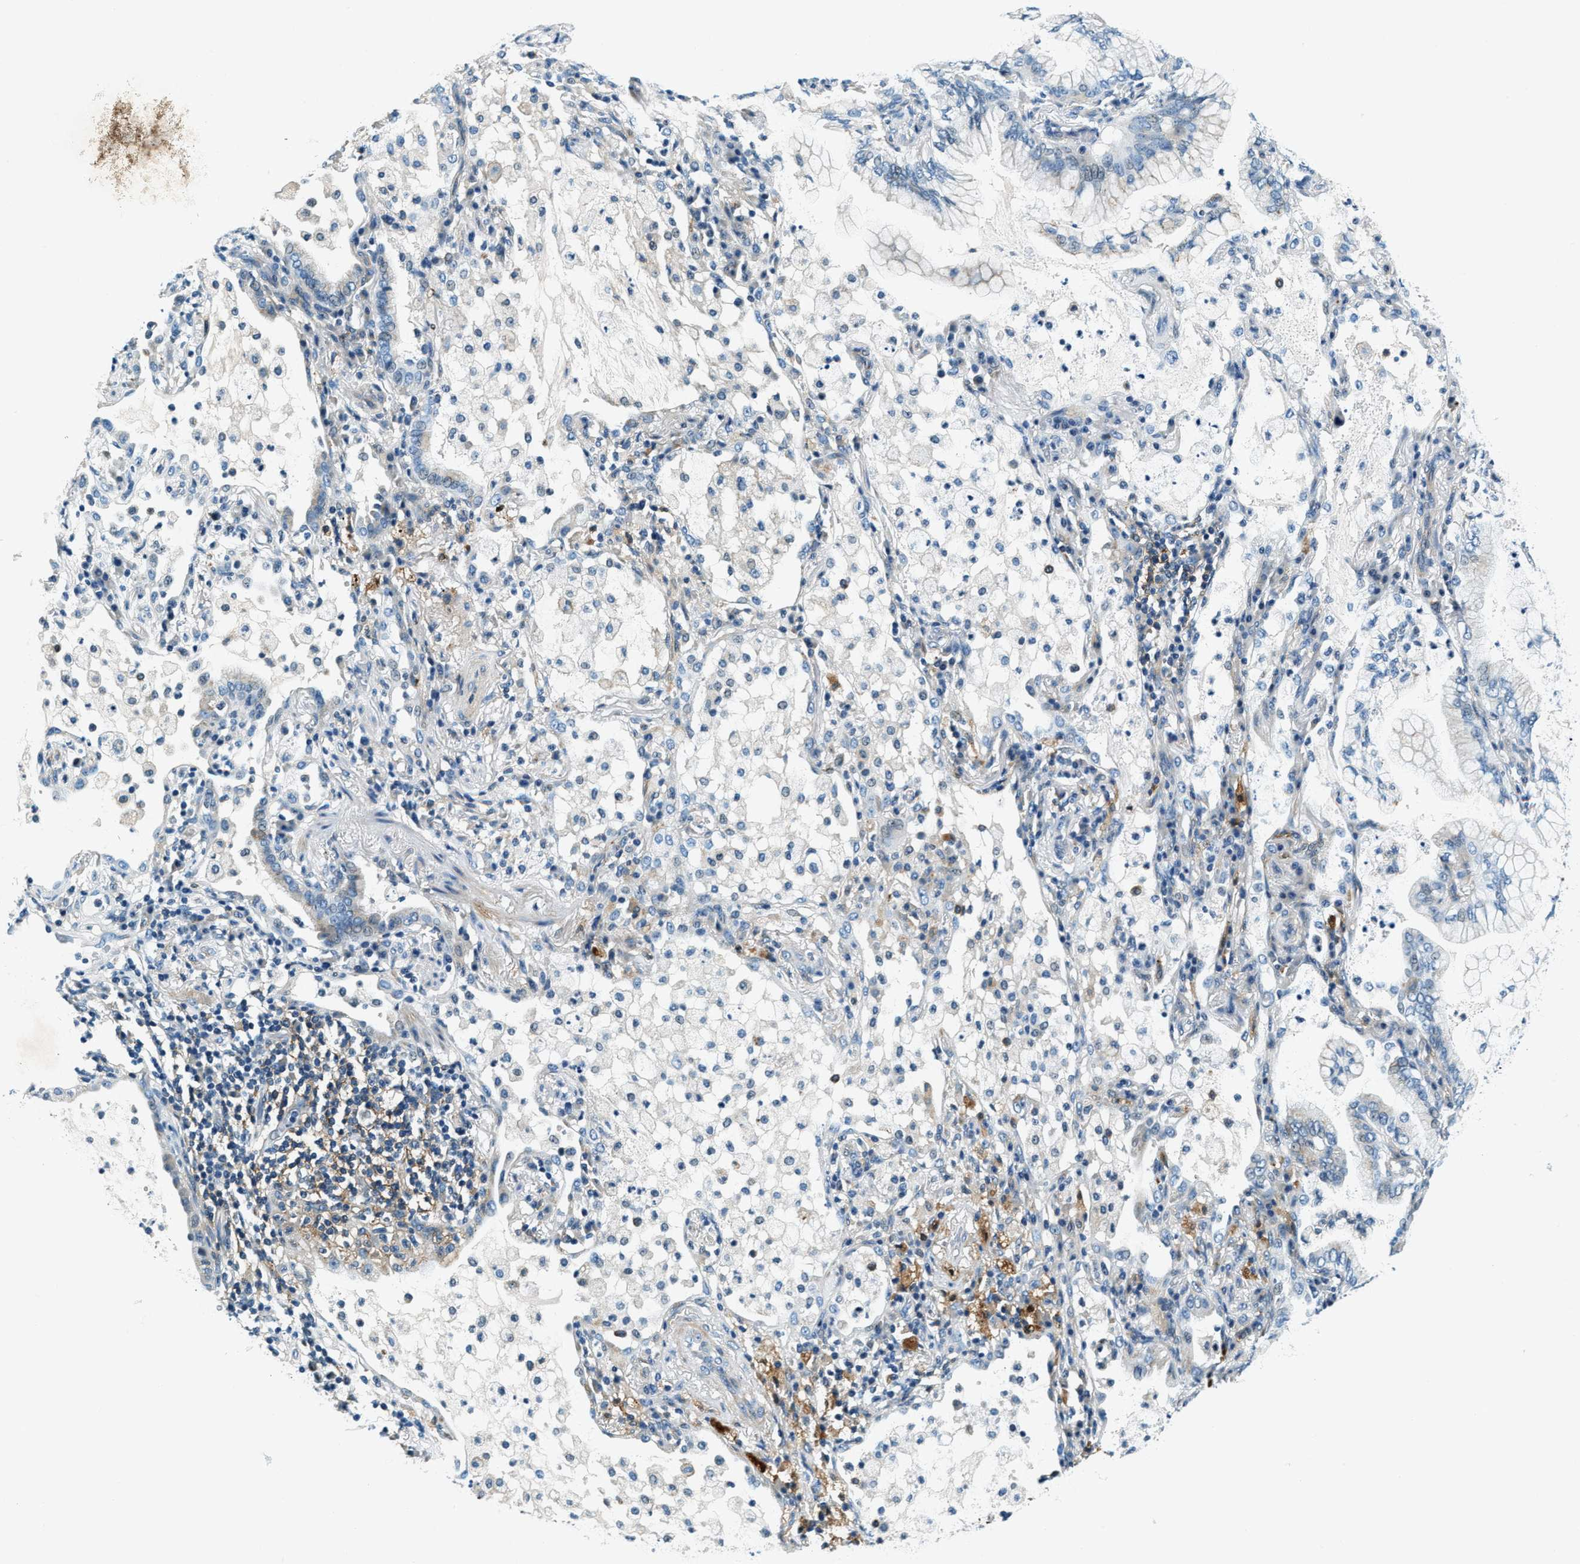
{"staining": {"intensity": "negative", "quantity": "none", "location": "none"}, "tissue": "lung cancer", "cell_type": "Tumor cells", "image_type": "cancer", "snomed": [{"axis": "morphology", "description": "Adenocarcinoma, NOS"}, {"axis": "topography", "description": "Lung"}], "caption": "The immunohistochemistry image has no significant positivity in tumor cells of lung cancer (adenocarcinoma) tissue. (DAB (3,3'-diaminobenzidine) immunohistochemistry (IHC) visualized using brightfield microscopy, high magnification).", "gene": "C2orf66", "patient": {"sex": "female", "age": 70}}